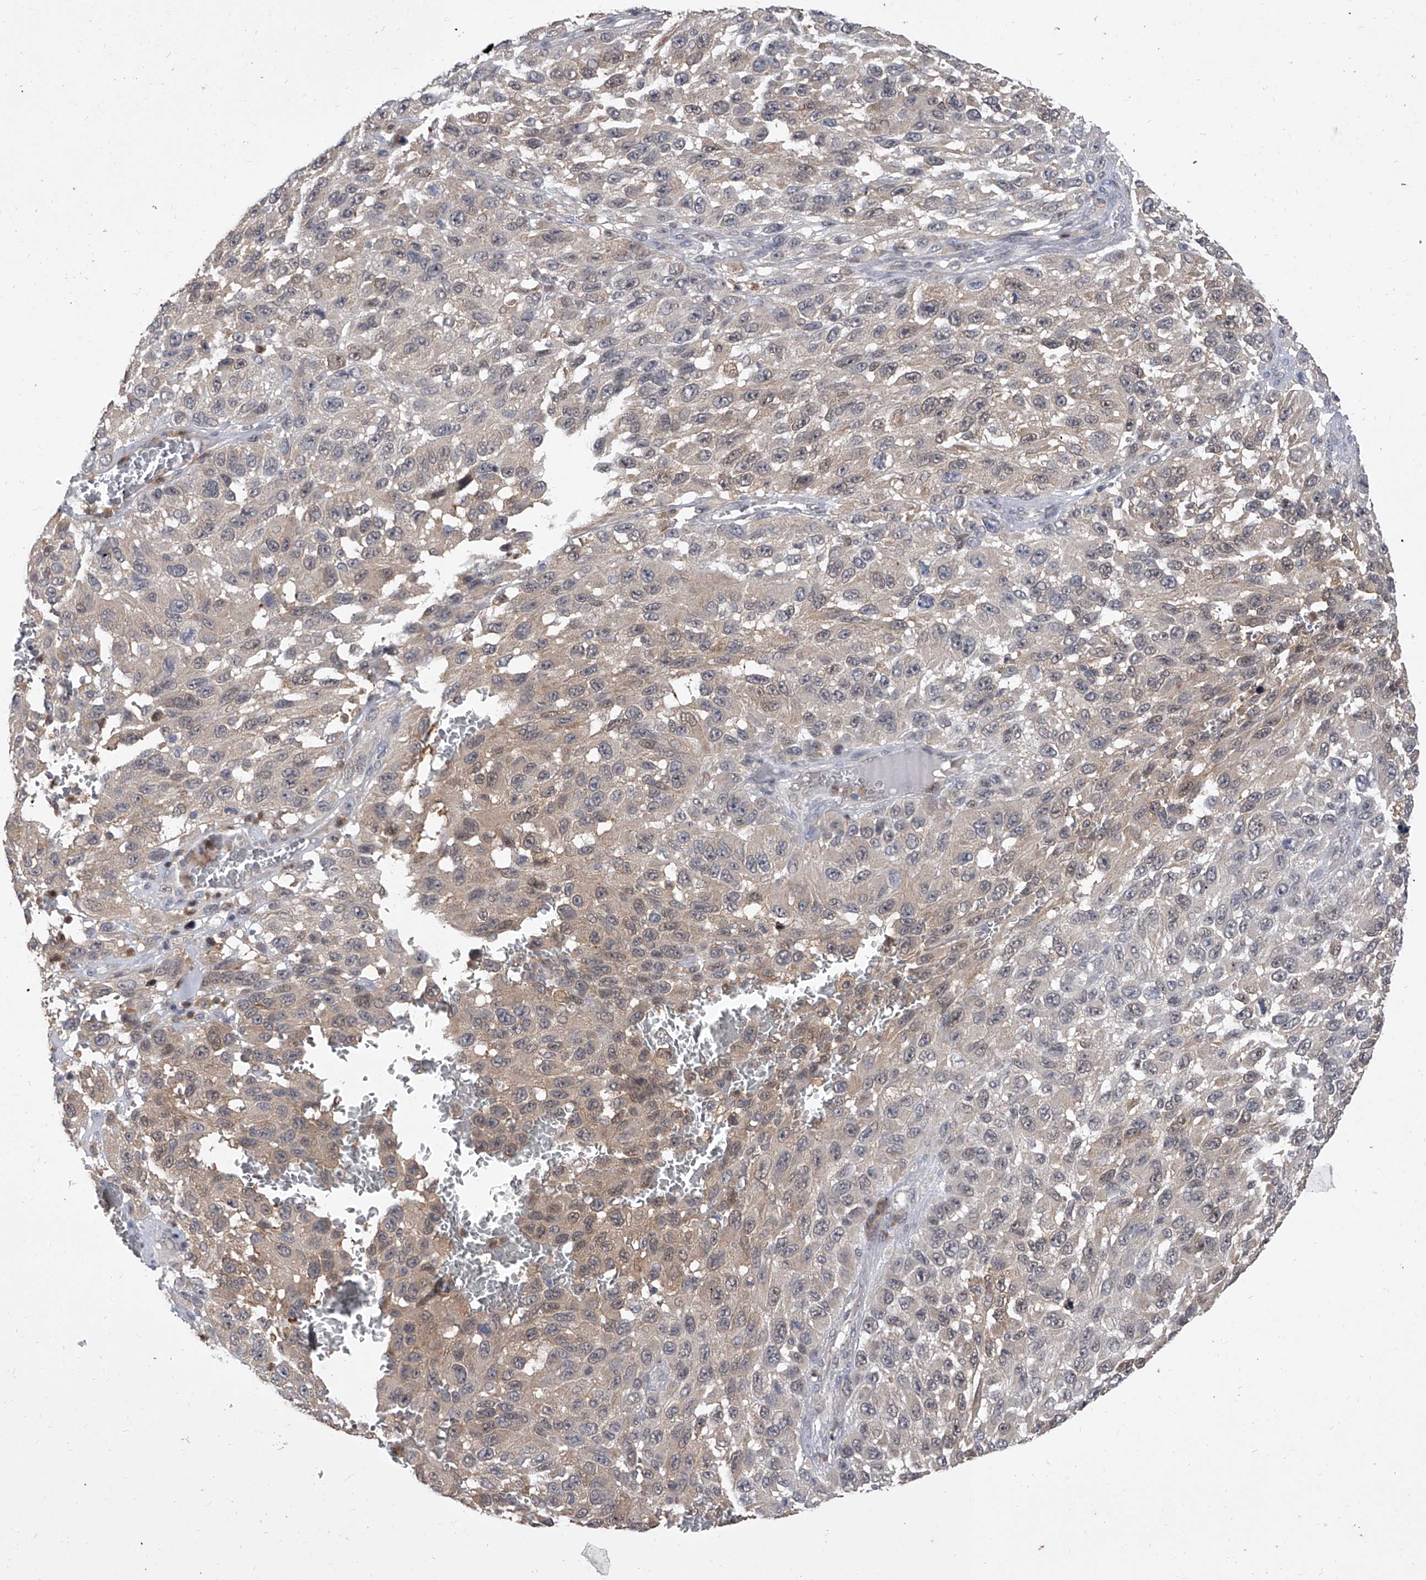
{"staining": {"intensity": "weak", "quantity": "<25%", "location": "cytoplasmic/membranous,nuclear"}, "tissue": "melanoma", "cell_type": "Tumor cells", "image_type": "cancer", "snomed": [{"axis": "morphology", "description": "Malignant melanoma, NOS"}, {"axis": "topography", "description": "Skin"}], "caption": "This is an immunohistochemistry image of human malignant melanoma. There is no positivity in tumor cells.", "gene": "BHLHE23", "patient": {"sex": "female", "age": 96}}